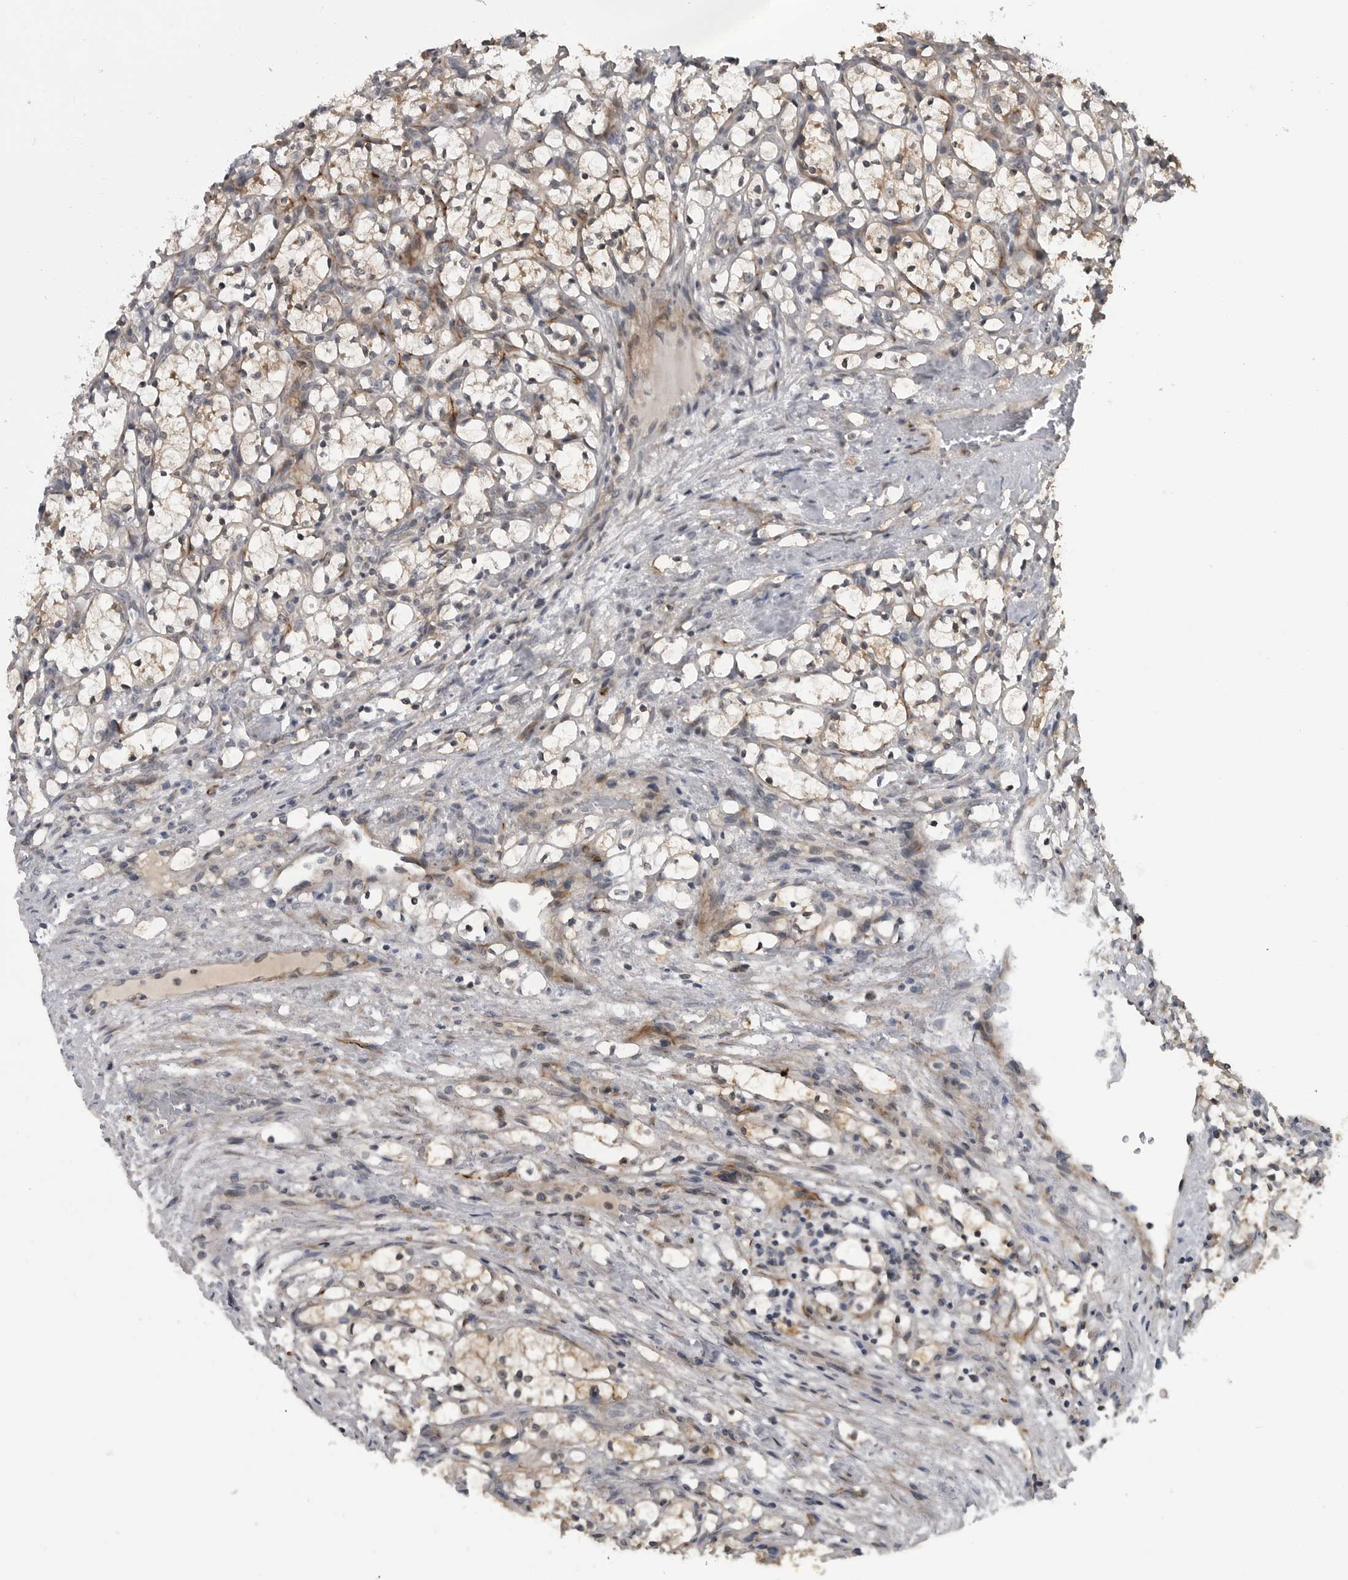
{"staining": {"intensity": "weak", "quantity": "<25%", "location": "cytoplasmic/membranous"}, "tissue": "renal cancer", "cell_type": "Tumor cells", "image_type": "cancer", "snomed": [{"axis": "morphology", "description": "Adenocarcinoma, NOS"}, {"axis": "topography", "description": "Kidney"}], "caption": "A micrograph of human renal adenocarcinoma is negative for staining in tumor cells. (Brightfield microscopy of DAB (3,3'-diaminobenzidine) immunohistochemistry at high magnification).", "gene": "FAAP100", "patient": {"sex": "female", "age": 69}}